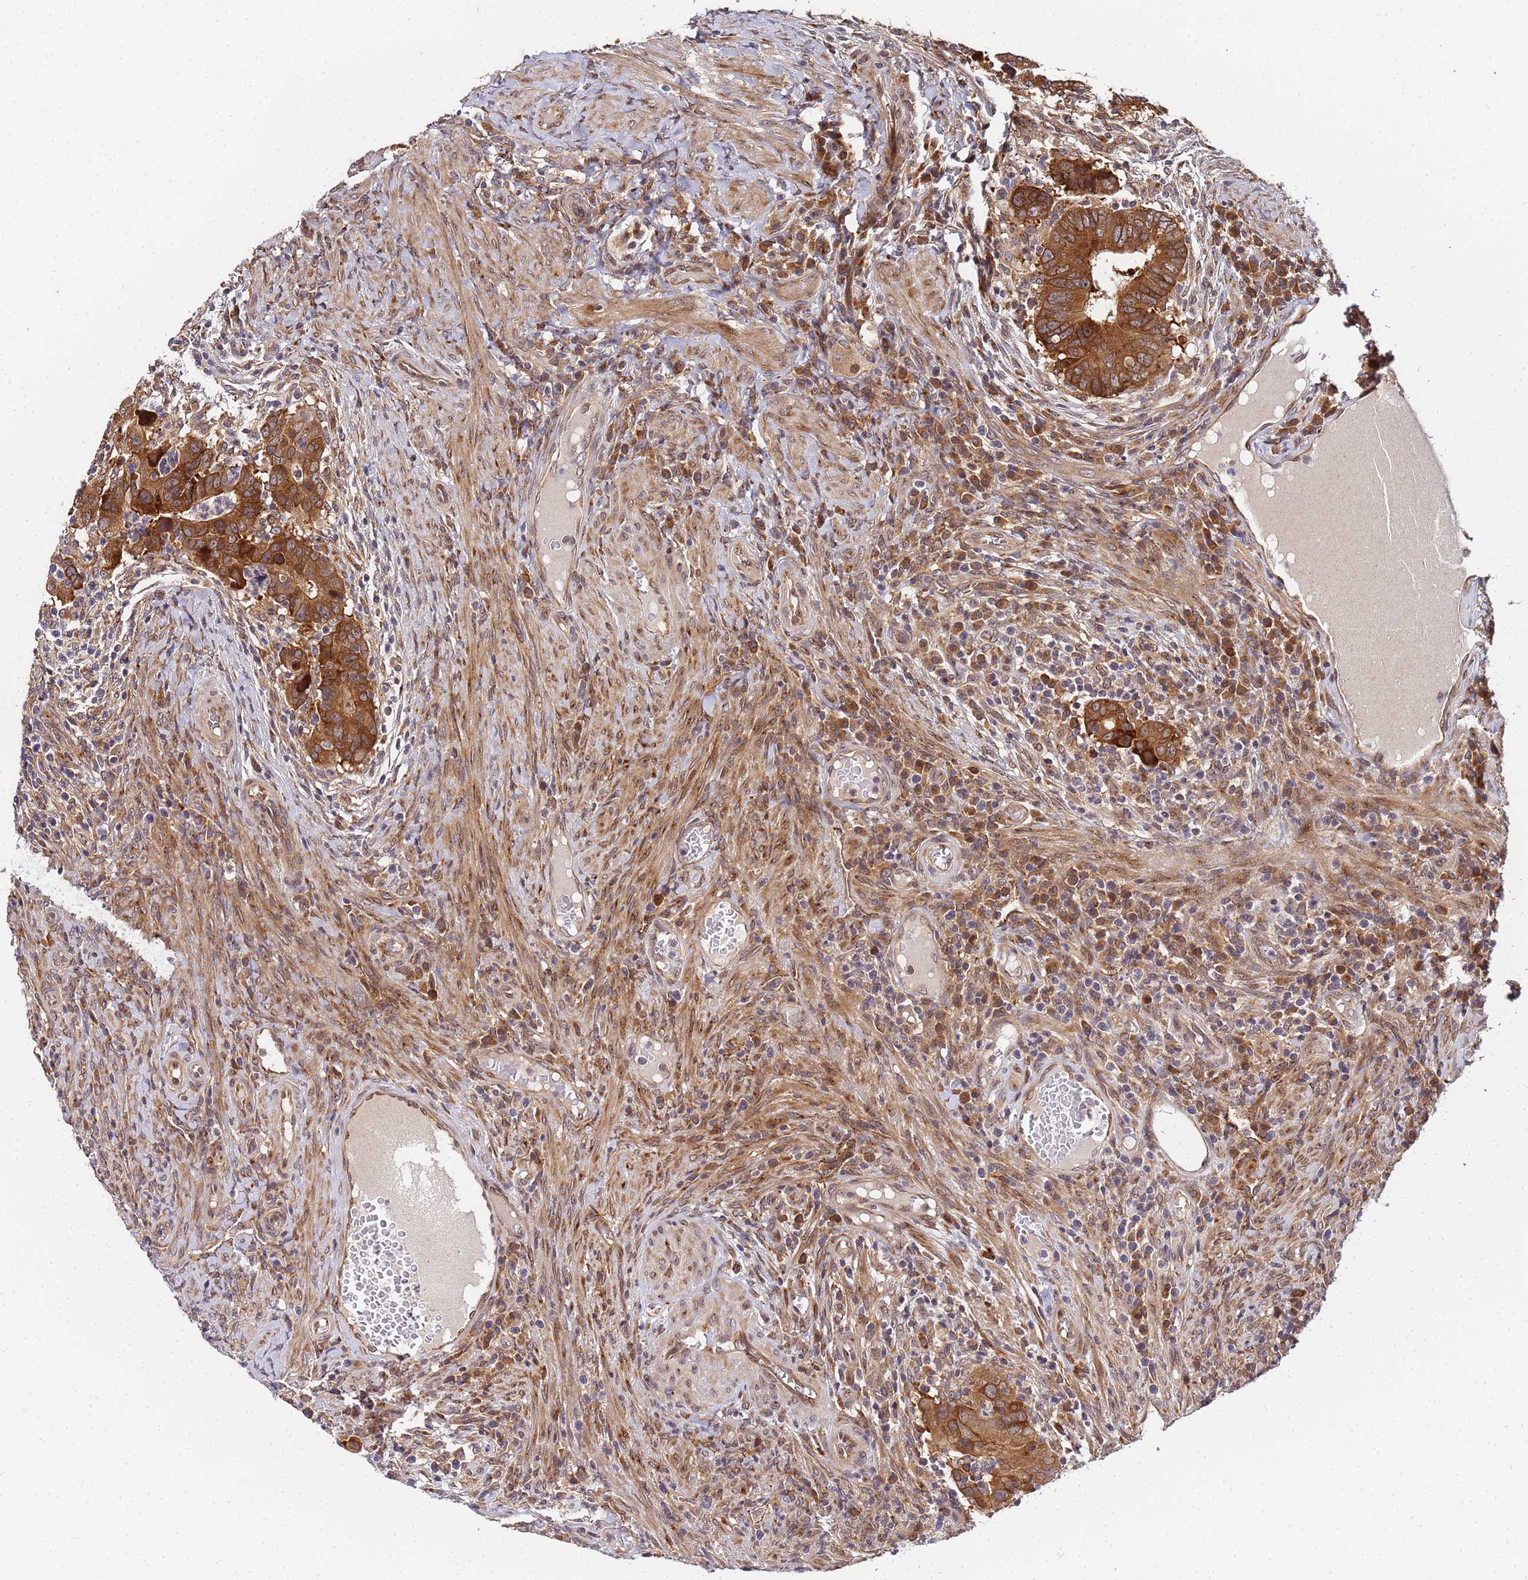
{"staining": {"intensity": "moderate", "quantity": ">75%", "location": "cytoplasmic/membranous"}, "tissue": "colorectal cancer", "cell_type": "Tumor cells", "image_type": "cancer", "snomed": [{"axis": "morphology", "description": "Normal tissue, NOS"}, {"axis": "morphology", "description": "Adenocarcinoma, NOS"}, {"axis": "topography", "description": "Rectum"}], "caption": "Immunohistochemistry (DAB) staining of colorectal cancer (adenocarcinoma) displays moderate cytoplasmic/membranous protein staining in about >75% of tumor cells.", "gene": "UNC93B1", "patient": {"sex": "female", "age": 65}}